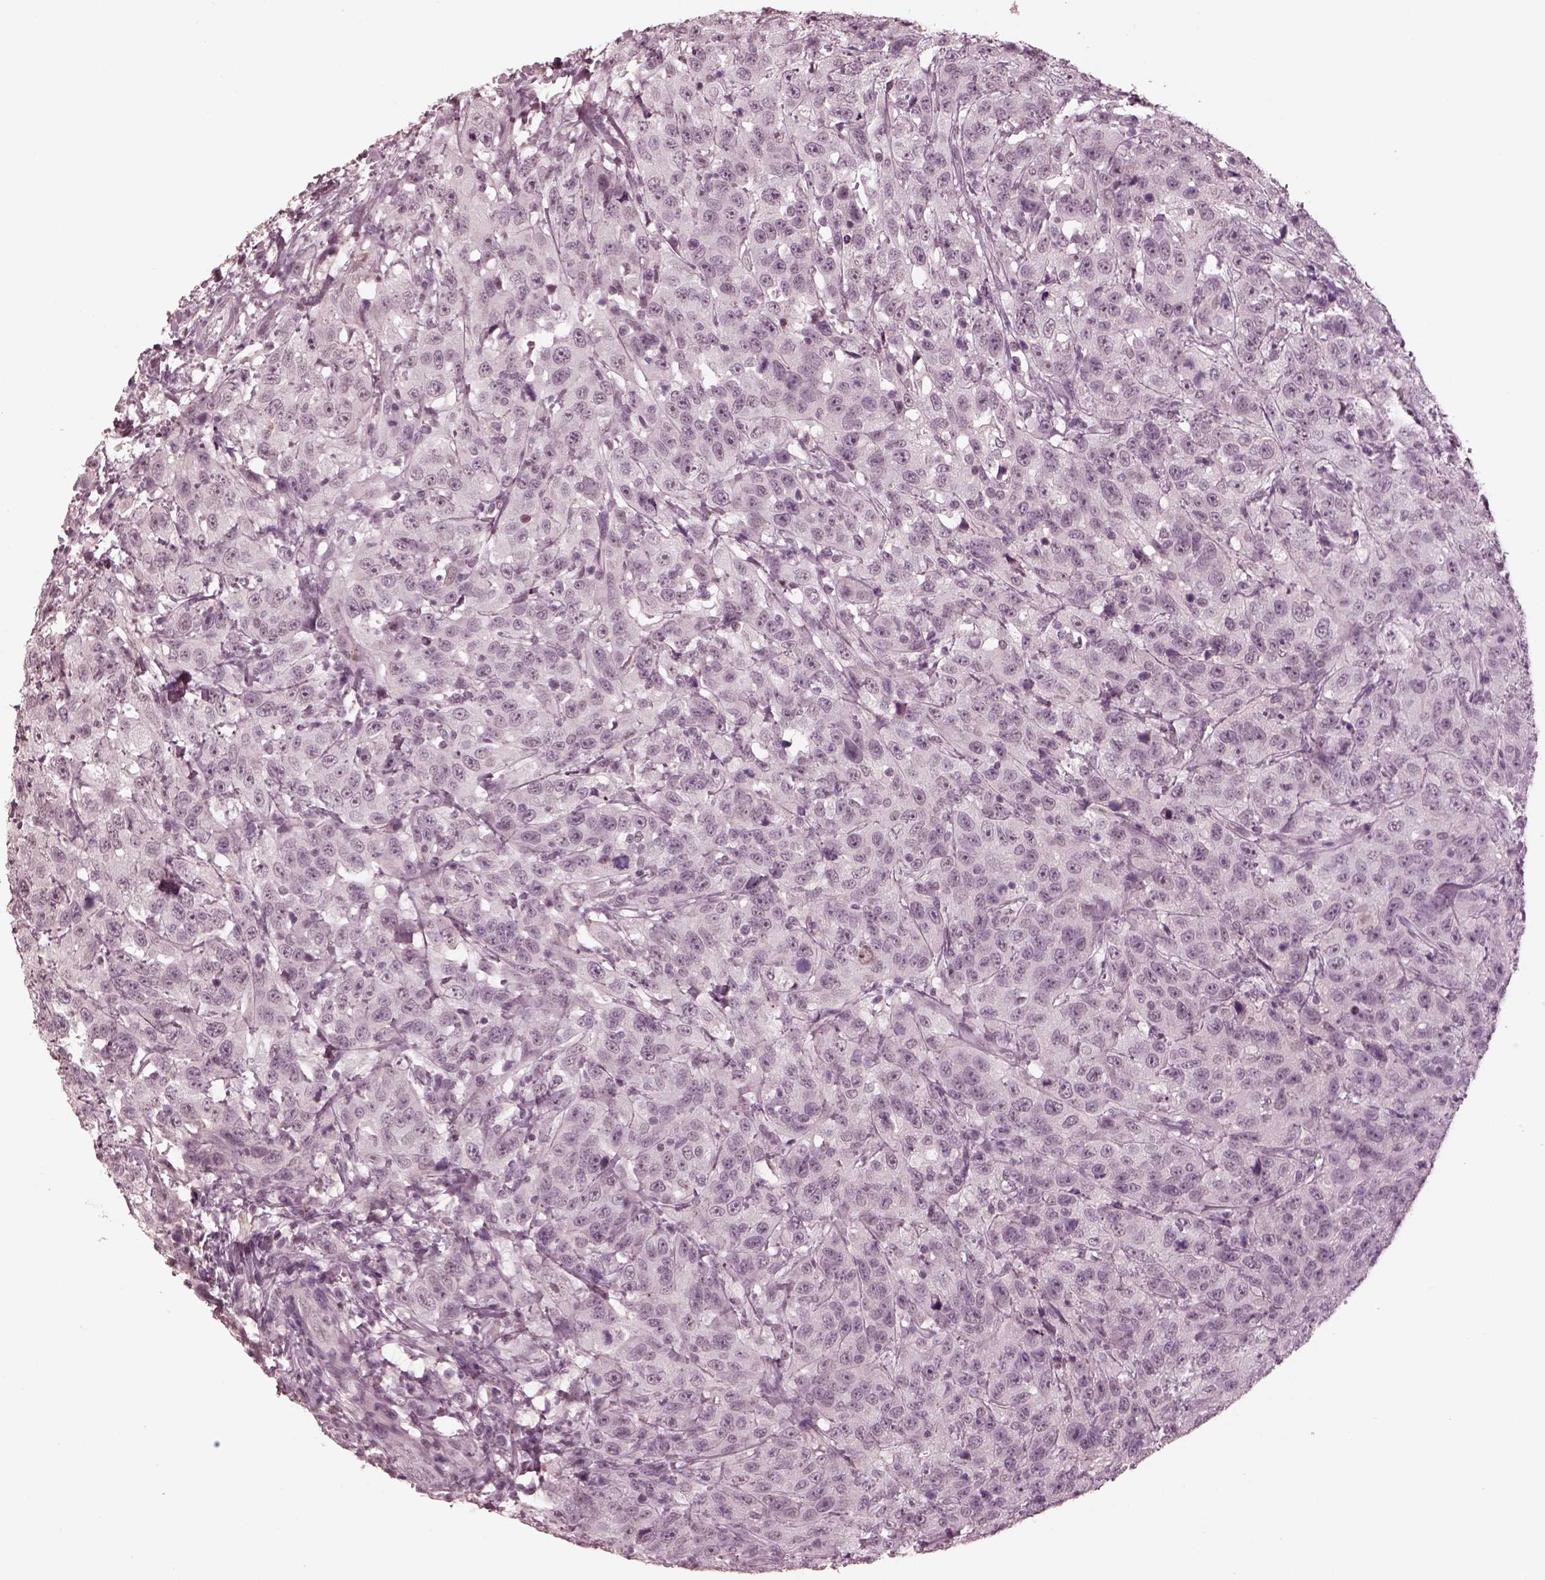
{"staining": {"intensity": "negative", "quantity": "none", "location": "none"}, "tissue": "urothelial cancer", "cell_type": "Tumor cells", "image_type": "cancer", "snomed": [{"axis": "morphology", "description": "Urothelial carcinoma, NOS"}, {"axis": "morphology", "description": "Urothelial carcinoma, High grade"}, {"axis": "topography", "description": "Urinary bladder"}], "caption": "Transitional cell carcinoma stained for a protein using immunohistochemistry (IHC) exhibits no expression tumor cells.", "gene": "KCNA2", "patient": {"sex": "female", "age": 73}}